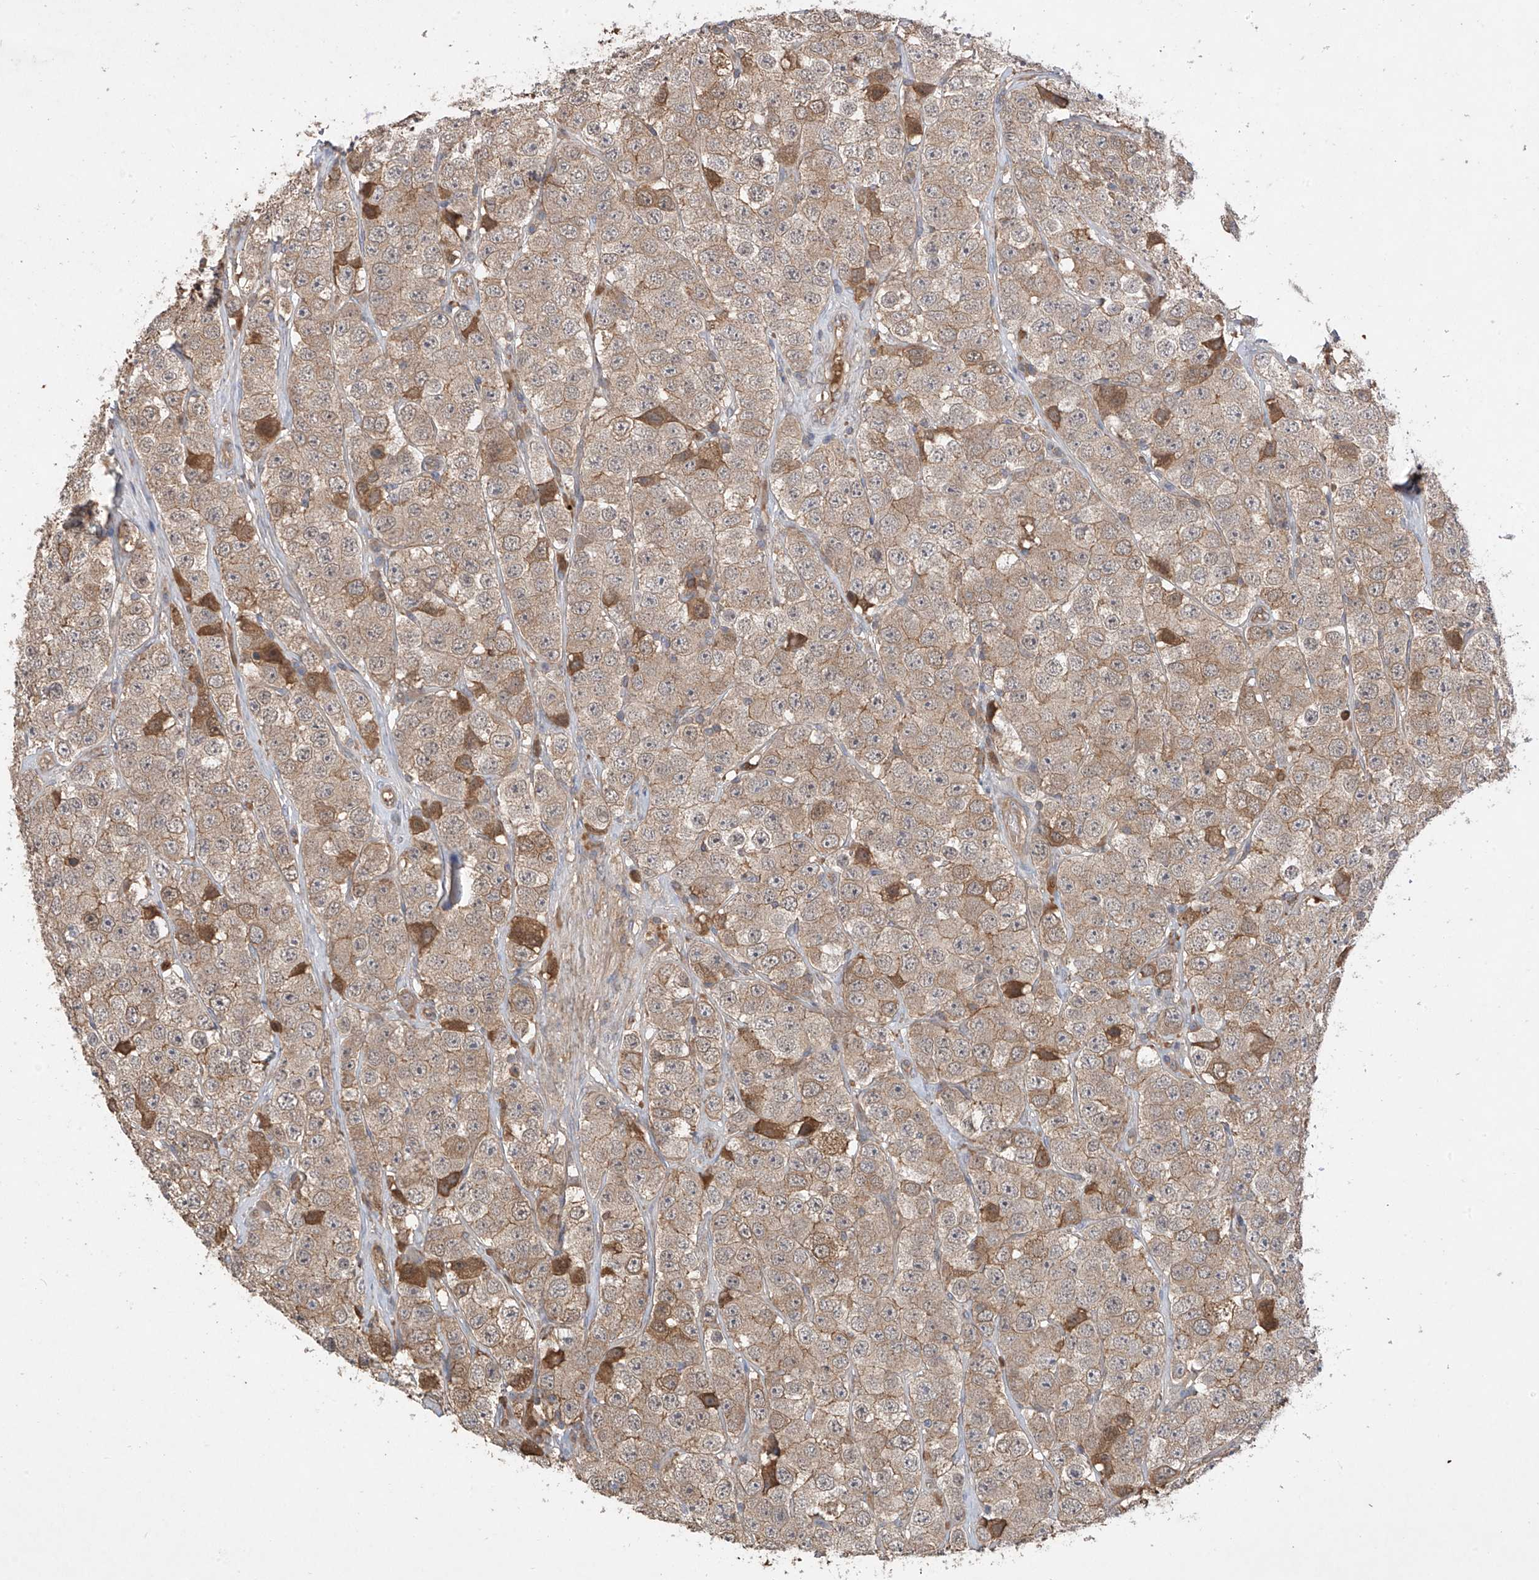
{"staining": {"intensity": "moderate", "quantity": ">75%", "location": "cytoplasmic/membranous"}, "tissue": "testis cancer", "cell_type": "Tumor cells", "image_type": "cancer", "snomed": [{"axis": "morphology", "description": "Seminoma, NOS"}, {"axis": "topography", "description": "Testis"}], "caption": "Protein staining by immunohistochemistry (IHC) demonstrates moderate cytoplasmic/membranous staining in about >75% of tumor cells in testis cancer (seminoma).", "gene": "CACNA2D4", "patient": {"sex": "male", "age": 28}}